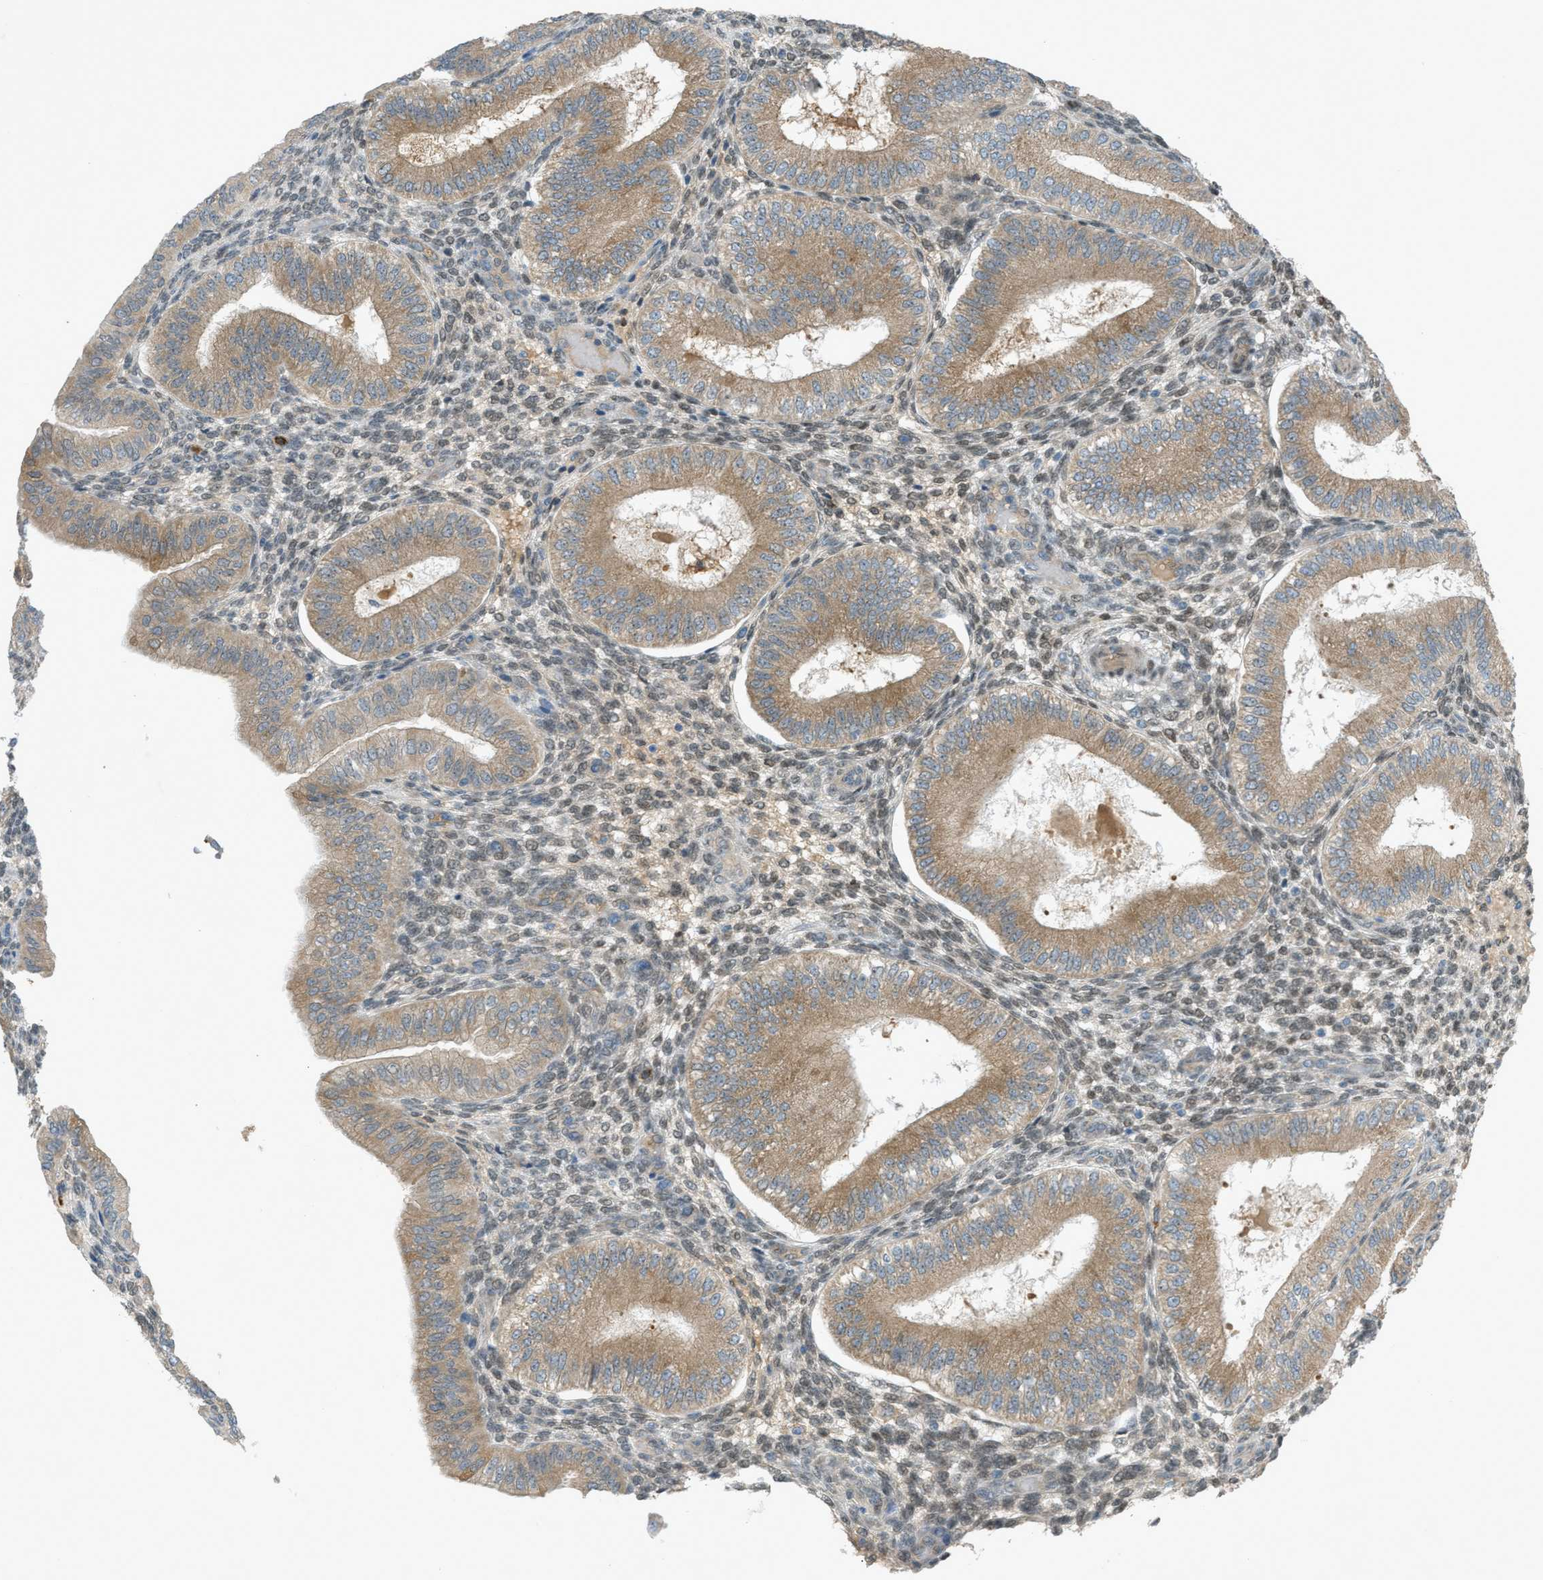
{"staining": {"intensity": "moderate", "quantity": "25%-75%", "location": "nuclear"}, "tissue": "endometrium", "cell_type": "Cells in endometrial stroma", "image_type": "normal", "snomed": [{"axis": "morphology", "description": "Normal tissue, NOS"}, {"axis": "topography", "description": "Endometrium"}], "caption": "Cells in endometrial stroma display moderate nuclear expression in approximately 25%-75% of cells in benign endometrium.", "gene": "DYRK1A", "patient": {"sex": "female", "age": 39}}